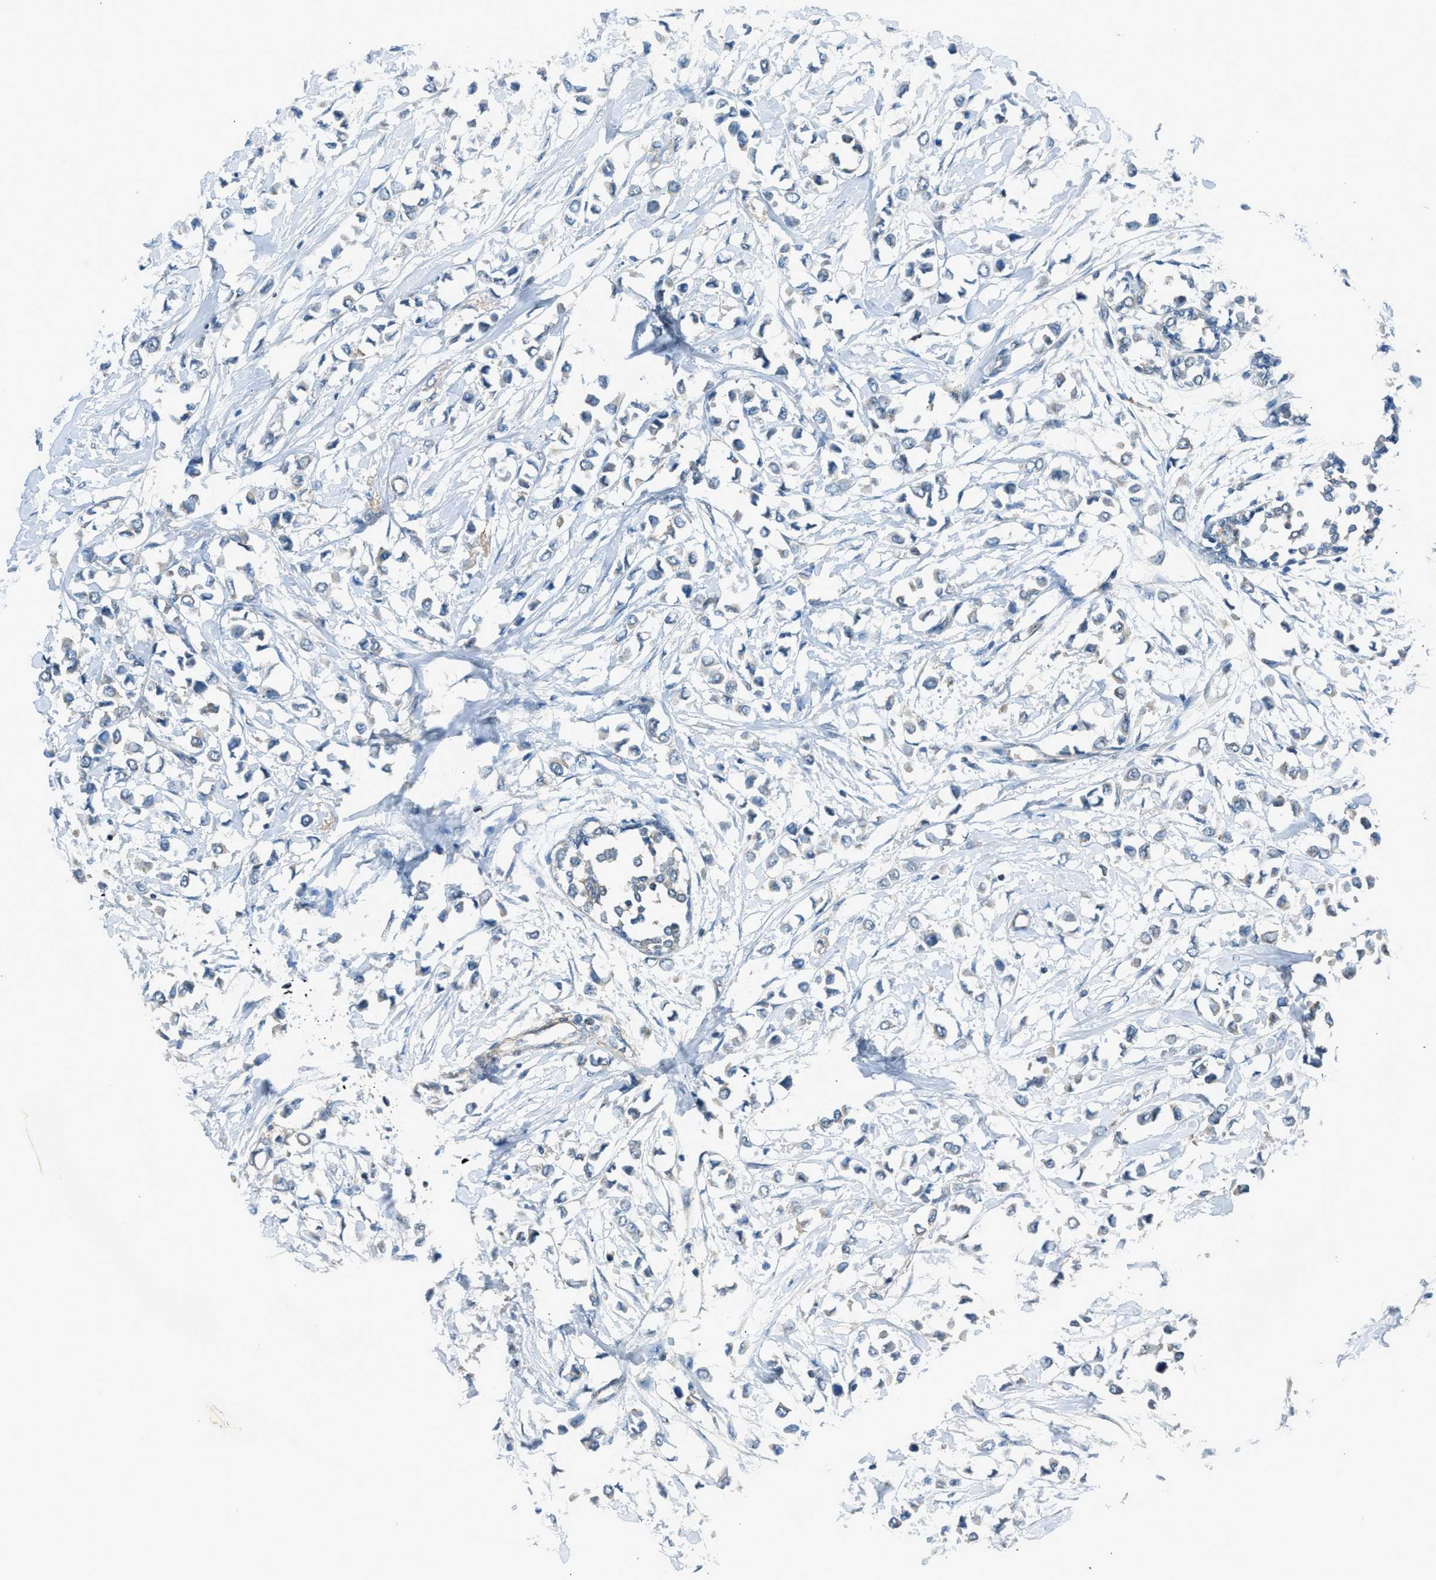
{"staining": {"intensity": "negative", "quantity": "none", "location": "none"}, "tissue": "breast cancer", "cell_type": "Tumor cells", "image_type": "cancer", "snomed": [{"axis": "morphology", "description": "Lobular carcinoma"}, {"axis": "topography", "description": "Breast"}], "caption": "Lobular carcinoma (breast) was stained to show a protein in brown. There is no significant expression in tumor cells.", "gene": "LMLN", "patient": {"sex": "female", "age": 51}}